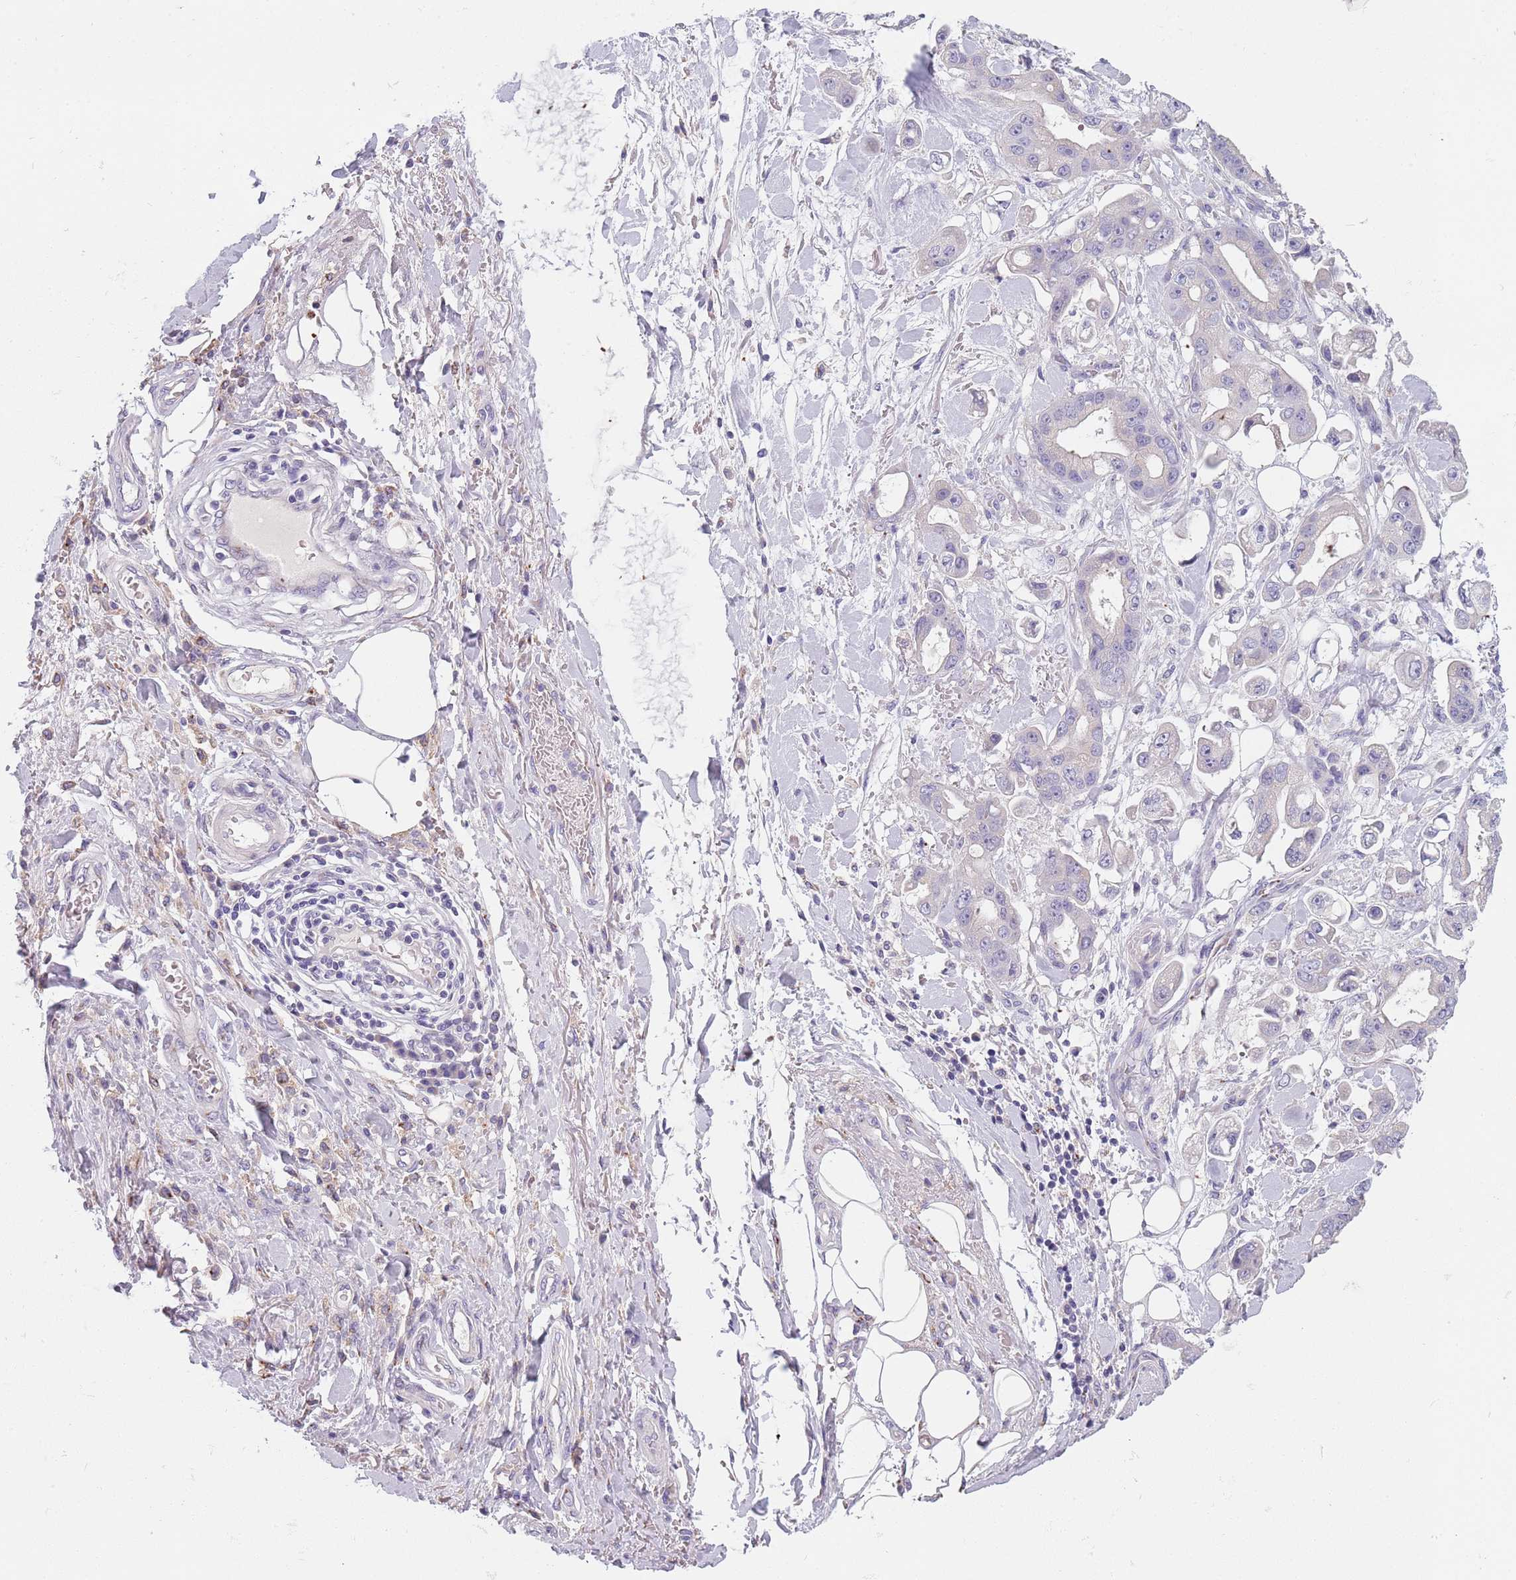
{"staining": {"intensity": "negative", "quantity": "none", "location": "none"}, "tissue": "stomach cancer", "cell_type": "Tumor cells", "image_type": "cancer", "snomed": [{"axis": "morphology", "description": "Adenocarcinoma, NOS"}, {"axis": "topography", "description": "Stomach"}], "caption": "There is no significant staining in tumor cells of stomach cancer. (Brightfield microscopy of DAB (3,3'-diaminobenzidine) immunohistochemistry at high magnification).", "gene": "MAN1C1", "patient": {"sex": "male", "age": 62}}